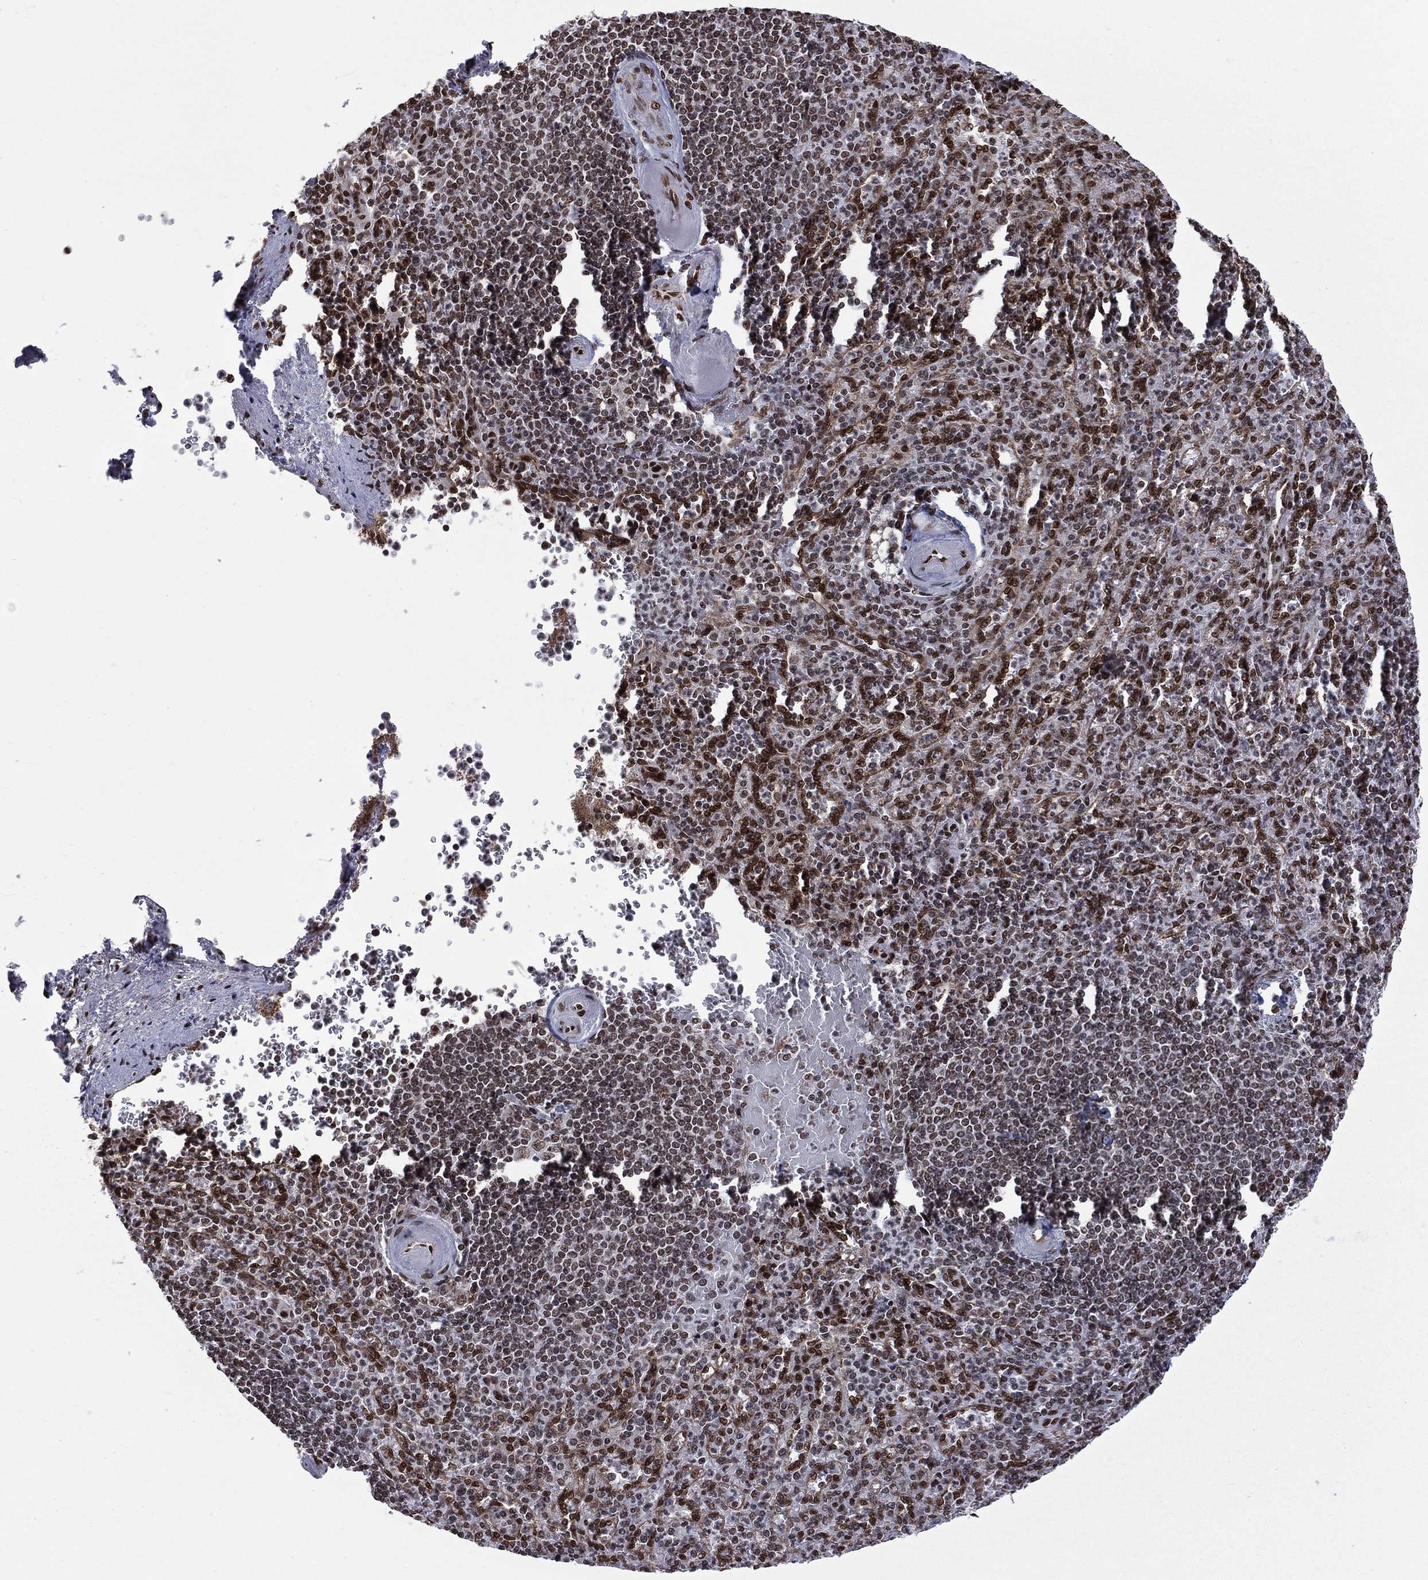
{"staining": {"intensity": "moderate", "quantity": "25%-75%", "location": "nuclear"}, "tissue": "spleen", "cell_type": "Cells in red pulp", "image_type": "normal", "snomed": [{"axis": "morphology", "description": "Normal tissue, NOS"}, {"axis": "topography", "description": "Spleen"}], "caption": "Immunohistochemistry micrograph of normal spleen stained for a protein (brown), which shows medium levels of moderate nuclear expression in approximately 25%-75% of cells in red pulp.", "gene": "C5orf24", "patient": {"sex": "female", "age": 74}}